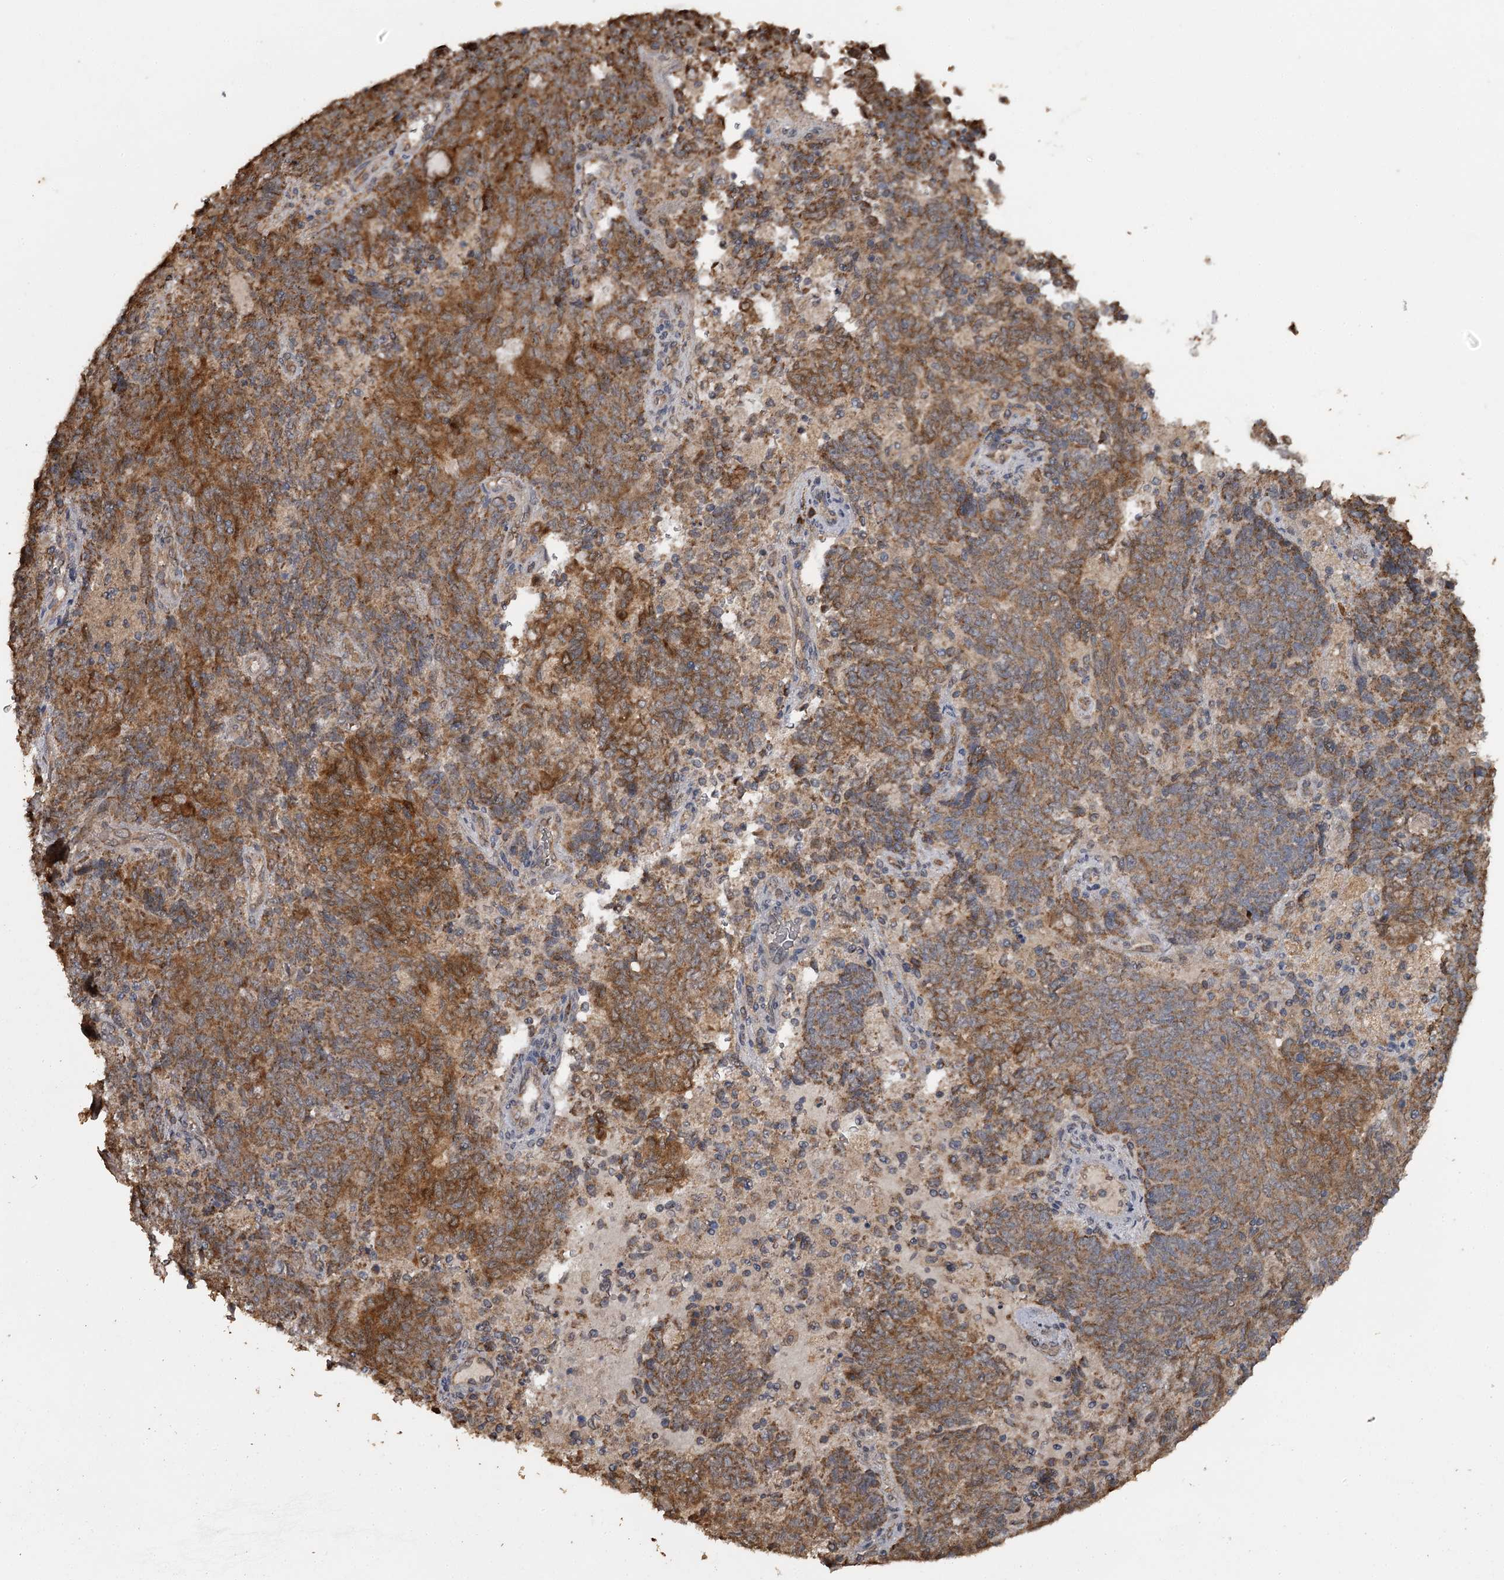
{"staining": {"intensity": "strong", "quantity": ">75%", "location": "cytoplasmic/membranous"}, "tissue": "endometrial cancer", "cell_type": "Tumor cells", "image_type": "cancer", "snomed": [{"axis": "morphology", "description": "Adenocarcinoma, NOS"}, {"axis": "topography", "description": "Endometrium"}], "caption": "This histopathology image displays endometrial adenocarcinoma stained with IHC to label a protein in brown. The cytoplasmic/membranous of tumor cells show strong positivity for the protein. Nuclei are counter-stained blue.", "gene": "WIPI1", "patient": {"sex": "female", "age": 80}}